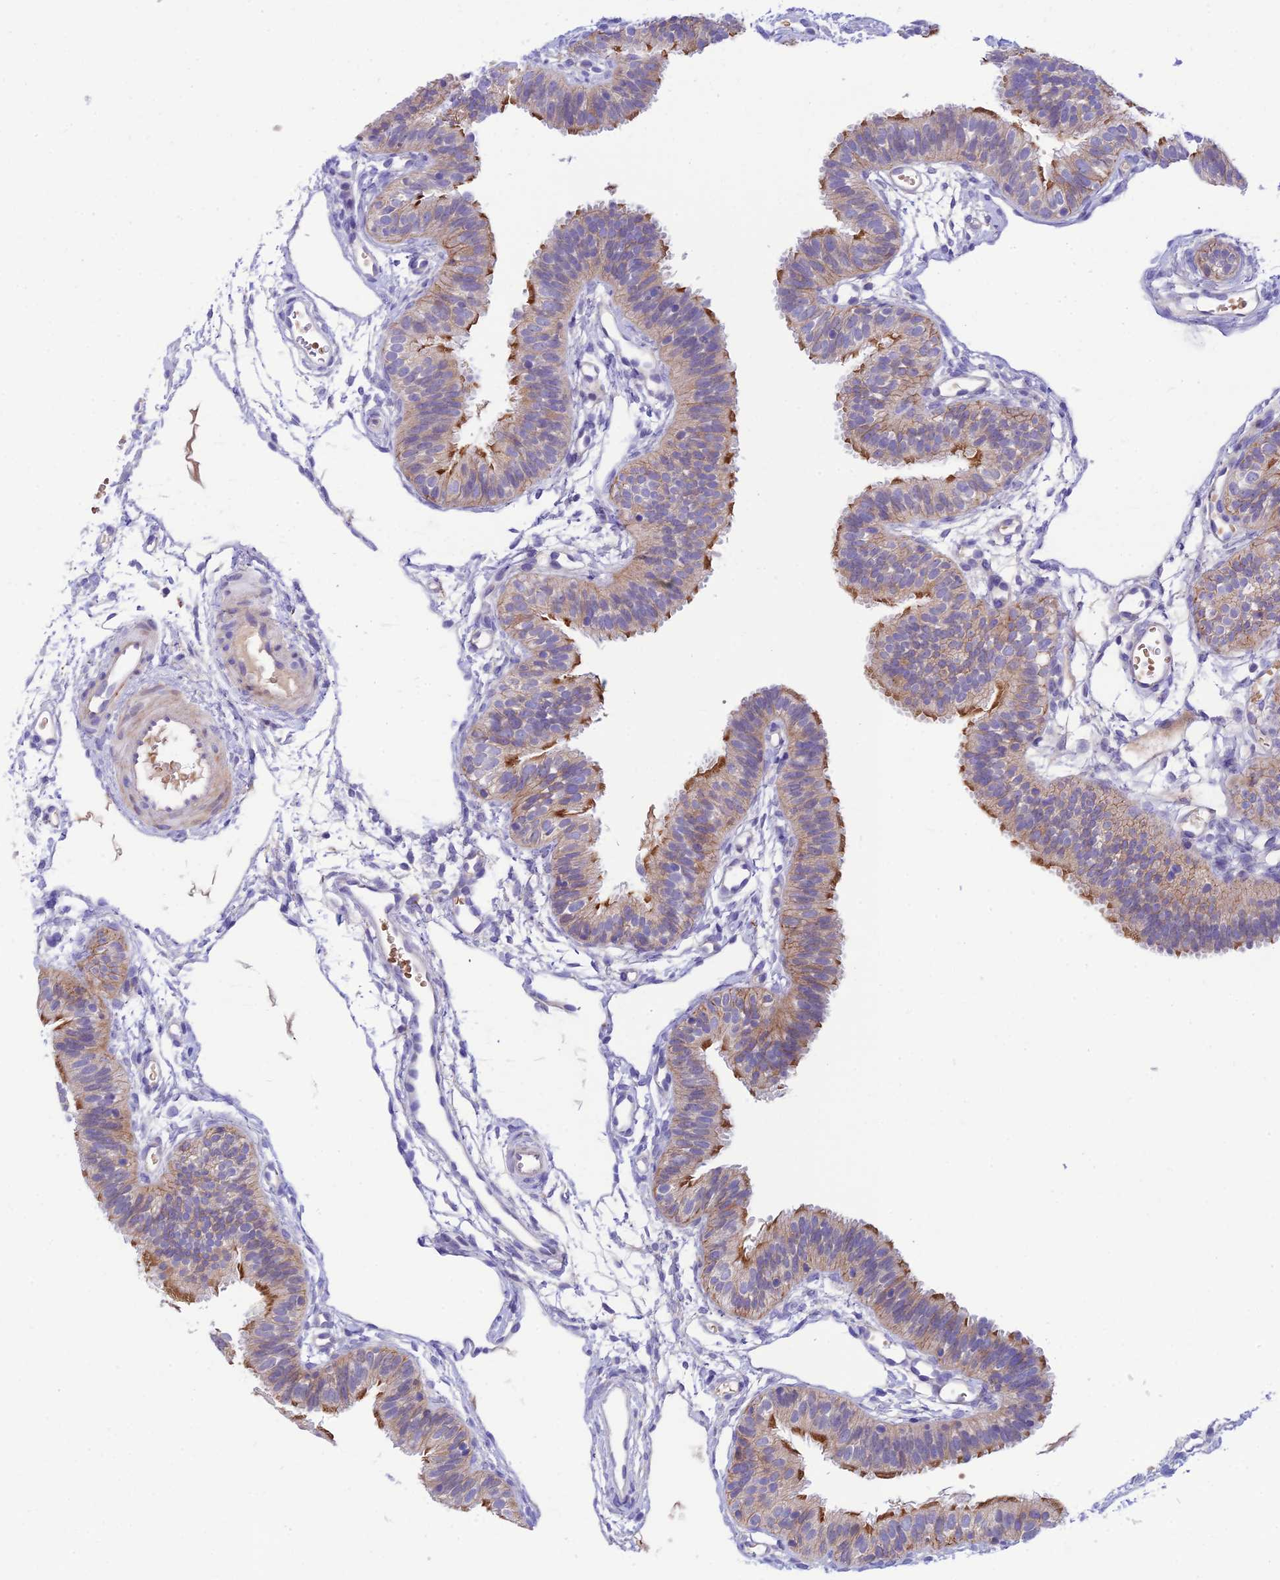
{"staining": {"intensity": "moderate", "quantity": "25%-75%", "location": "cytoplasmic/membranous"}, "tissue": "fallopian tube", "cell_type": "Glandular cells", "image_type": "normal", "snomed": [{"axis": "morphology", "description": "Normal tissue, NOS"}, {"axis": "topography", "description": "Fallopian tube"}], "caption": "A brown stain shows moderate cytoplasmic/membranous expression of a protein in glandular cells of normal fallopian tube.", "gene": "CCDC157", "patient": {"sex": "female", "age": 35}}